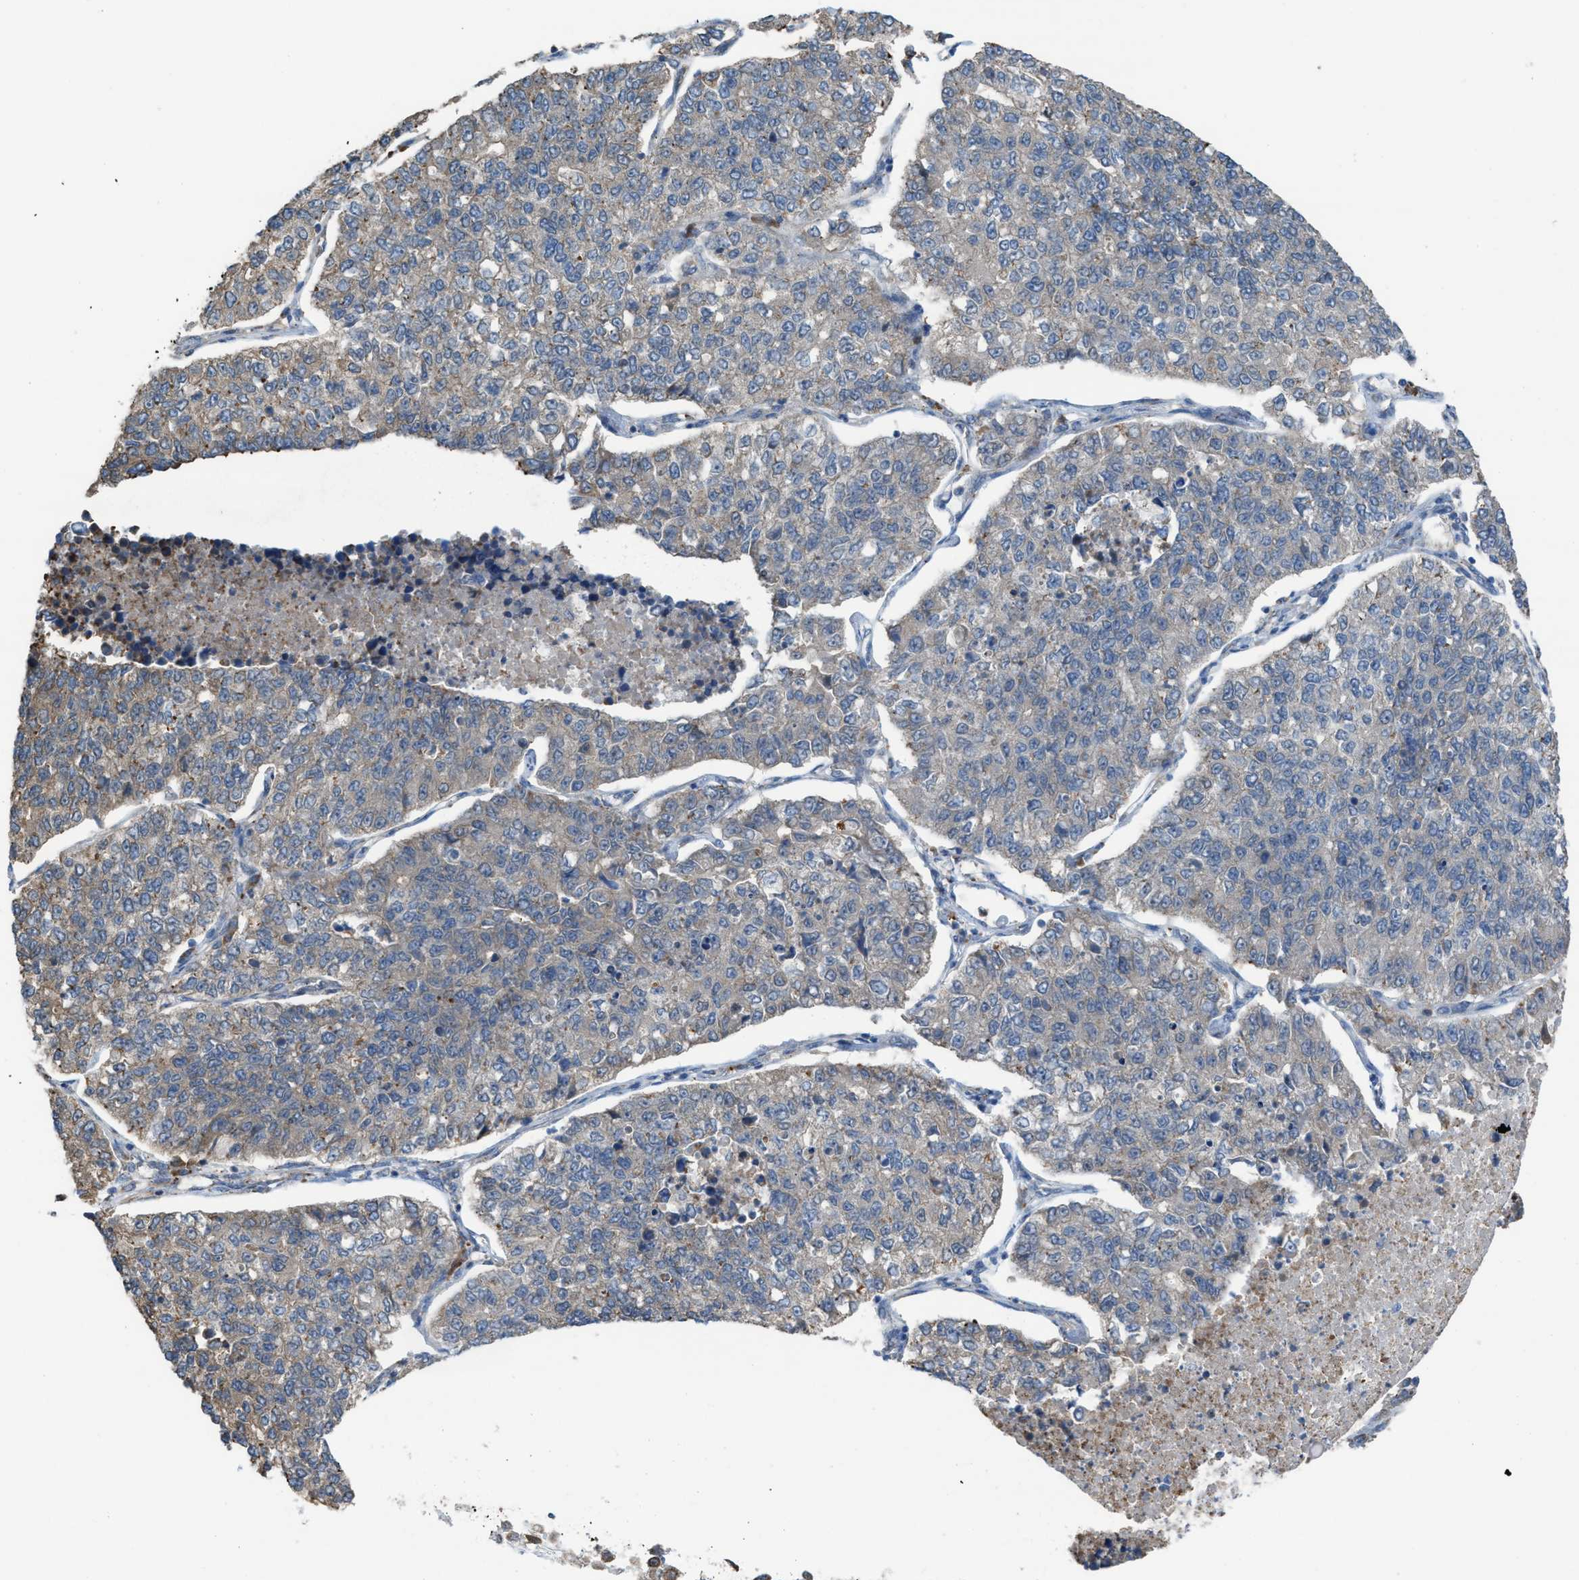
{"staining": {"intensity": "weak", "quantity": "25%-75%", "location": "cytoplasmic/membranous"}, "tissue": "lung cancer", "cell_type": "Tumor cells", "image_type": "cancer", "snomed": [{"axis": "morphology", "description": "Adenocarcinoma, NOS"}, {"axis": "topography", "description": "Lung"}], "caption": "Brown immunohistochemical staining in lung cancer (adenocarcinoma) shows weak cytoplasmic/membranous staining in about 25%-75% of tumor cells. The staining was performed using DAB (3,3'-diaminobenzidine), with brown indicating positive protein expression. Nuclei are stained blue with hematoxylin.", "gene": "PLAA", "patient": {"sex": "male", "age": 49}}